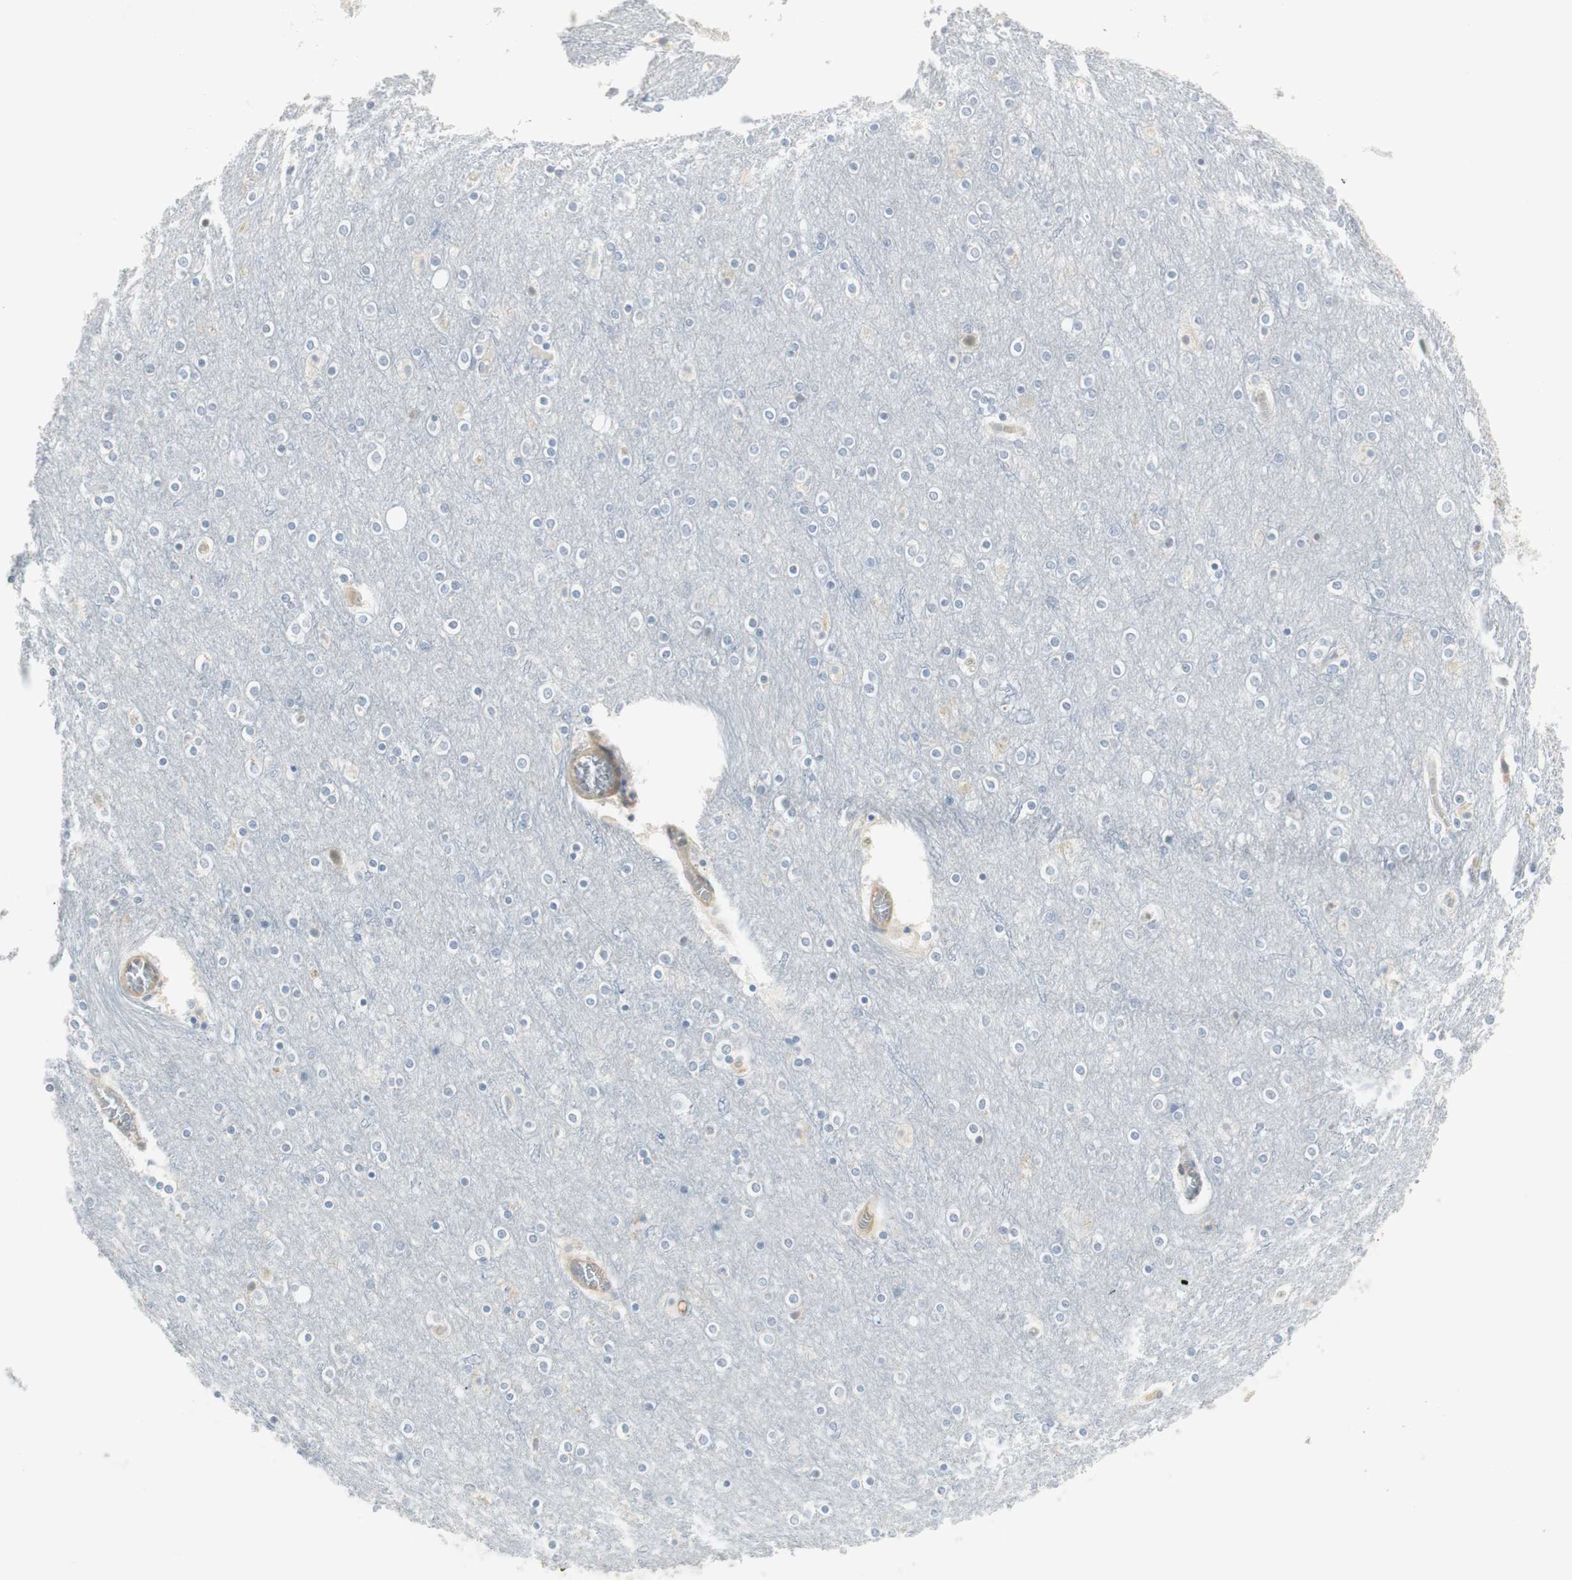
{"staining": {"intensity": "negative", "quantity": "none", "location": "none"}, "tissue": "cerebral cortex", "cell_type": "Endothelial cells", "image_type": "normal", "snomed": [{"axis": "morphology", "description": "Normal tissue, NOS"}, {"axis": "topography", "description": "Cerebral cortex"}], "caption": "IHC of unremarkable cerebral cortex demonstrates no positivity in endothelial cells. (Stains: DAB IHC with hematoxylin counter stain, Microscopy: brightfield microscopy at high magnification).", "gene": "STON1", "patient": {"sex": "female", "age": 54}}